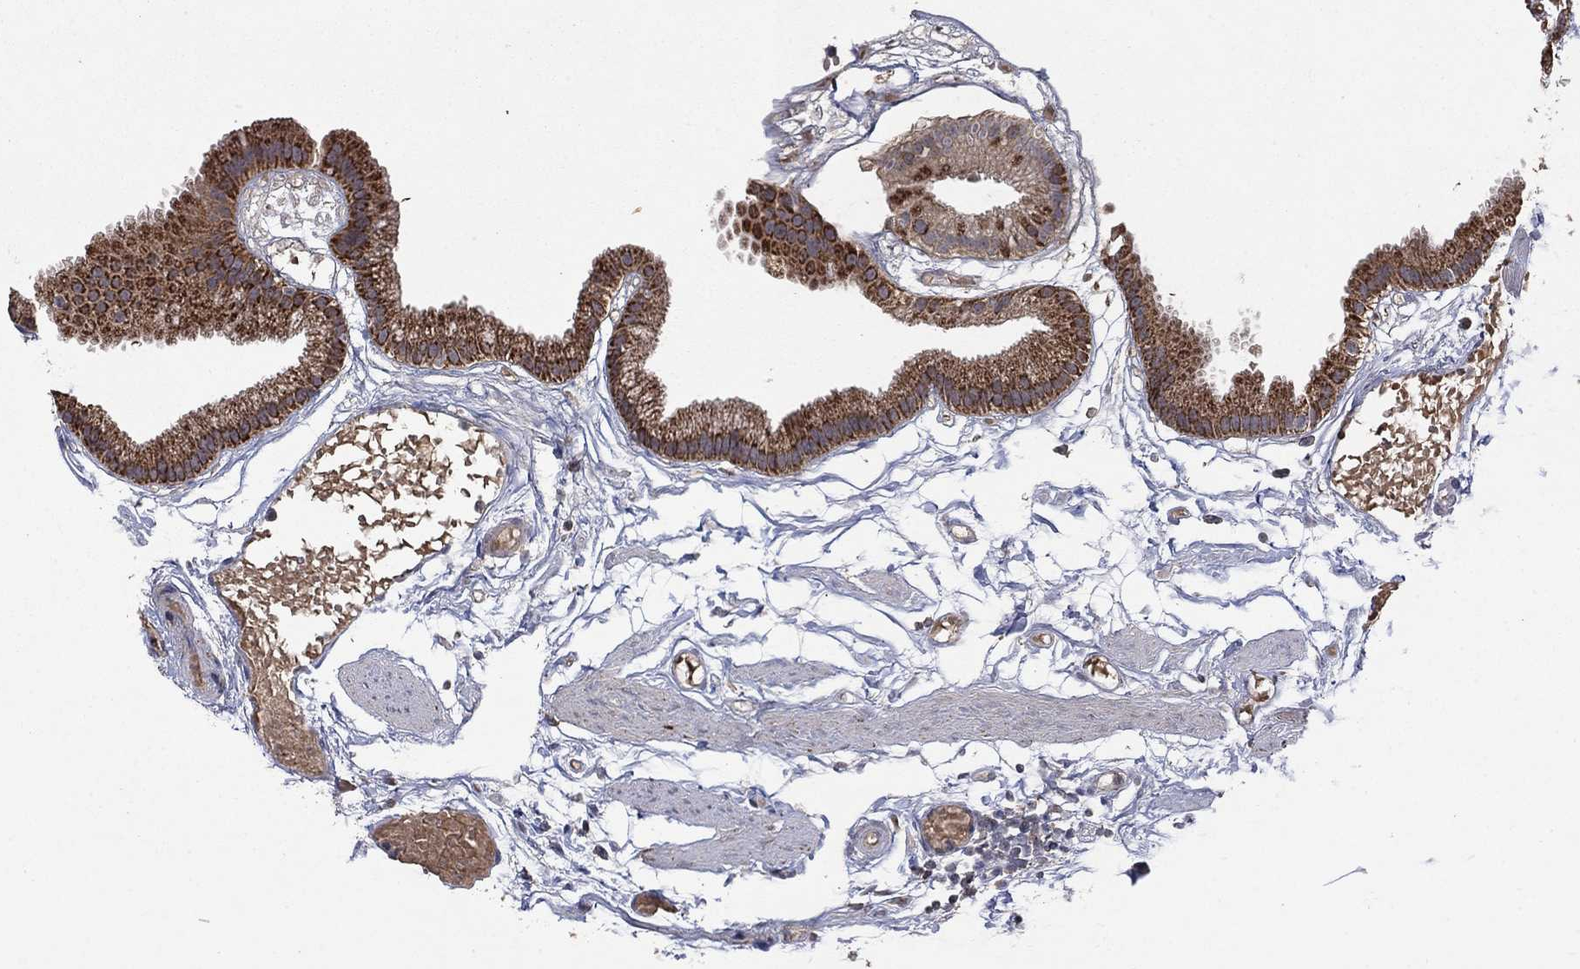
{"staining": {"intensity": "strong", "quantity": "25%-75%", "location": "cytoplasmic/membranous"}, "tissue": "gallbladder", "cell_type": "Glandular cells", "image_type": "normal", "snomed": [{"axis": "morphology", "description": "Normal tissue, NOS"}, {"axis": "topography", "description": "Gallbladder"}], "caption": "Normal gallbladder demonstrates strong cytoplasmic/membranous positivity in about 25%-75% of glandular cells.", "gene": "DPH1", "patient": {"sex": "female", "age": 45}}